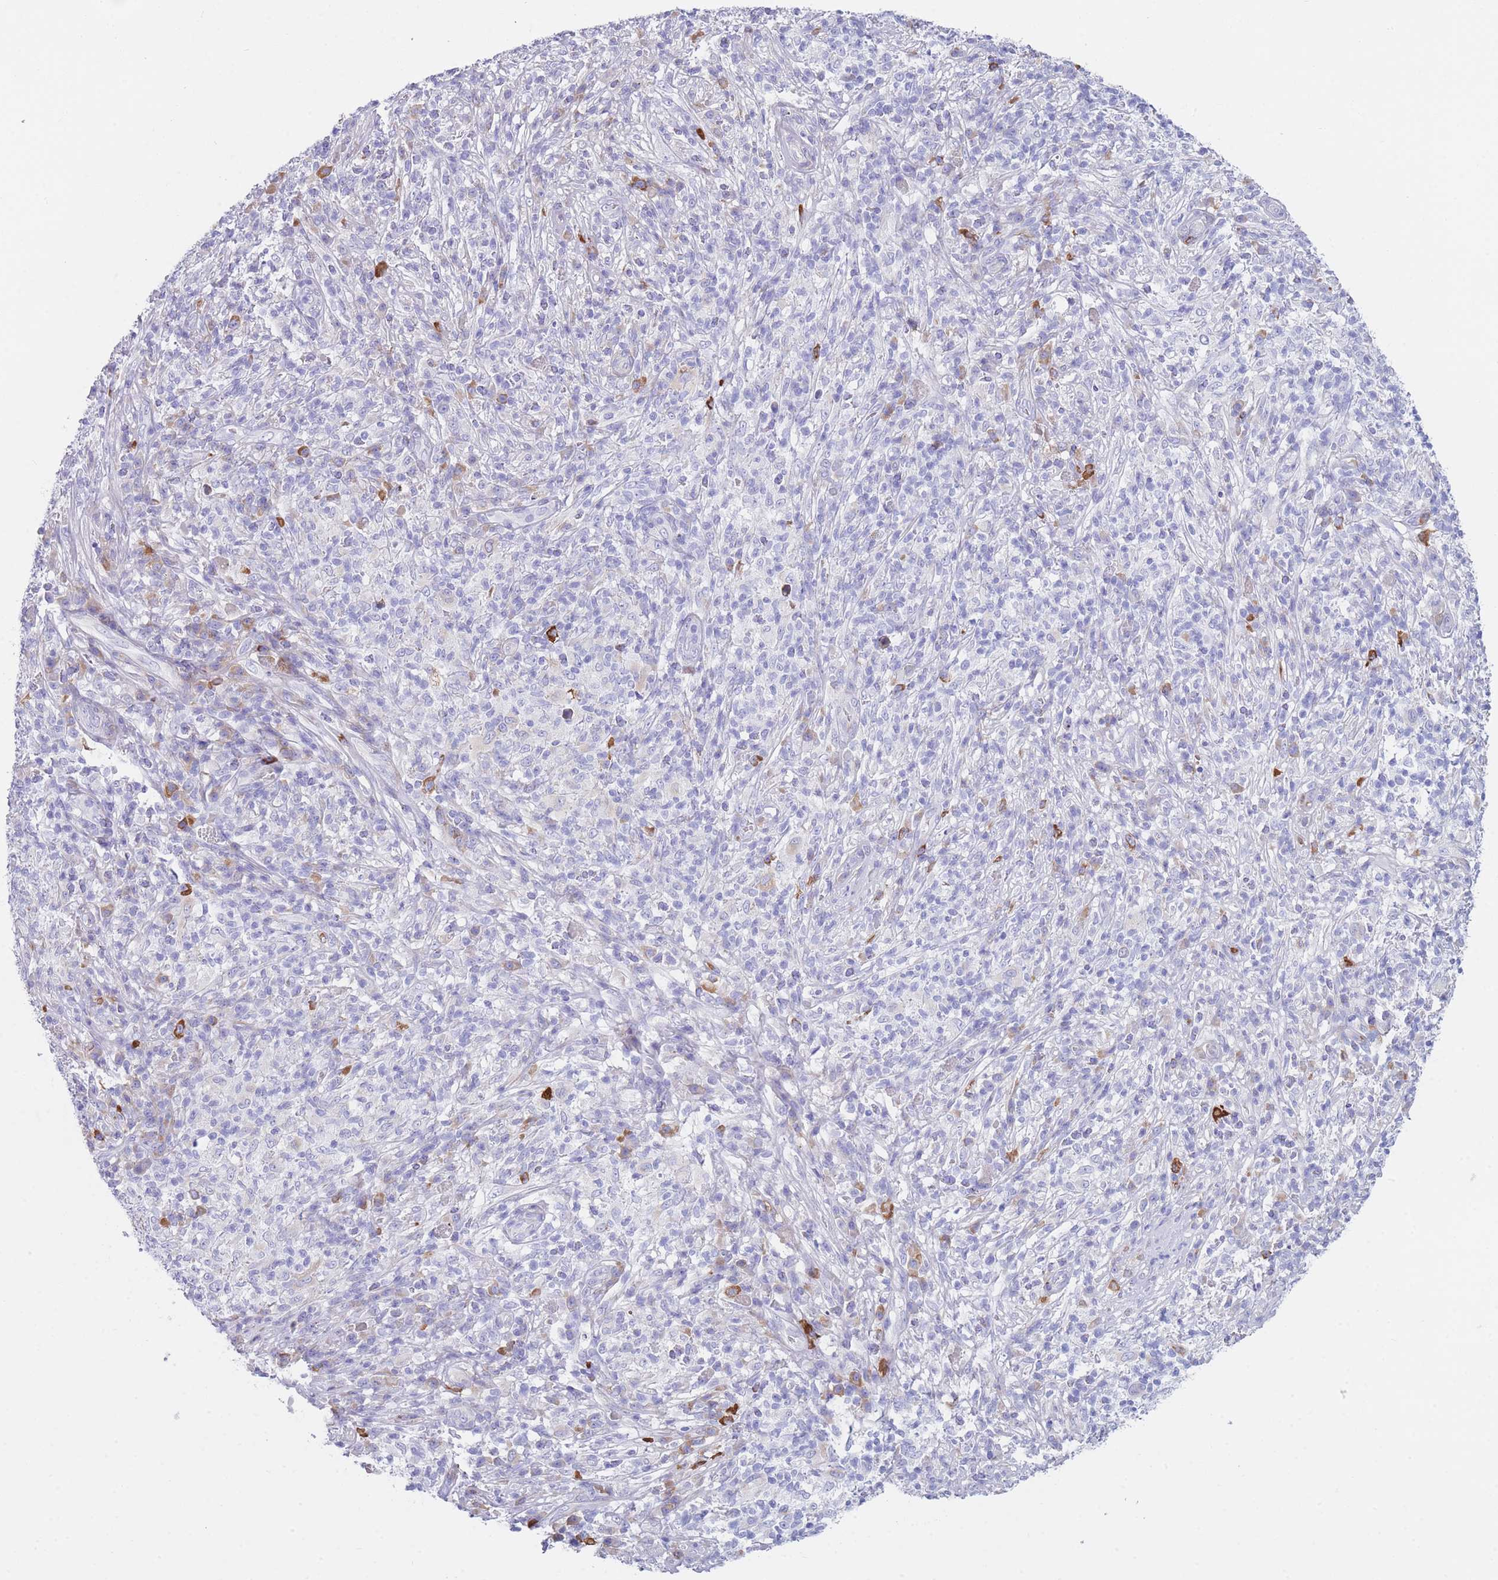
{"staining": {"intensity": "negative", "quantity": "none", "location": "none"}, "tissue": "melanoma", "cell_type": "Tumor cells", "image_type": "cancer", "snomed": [{"axis": "morphology", "description": "Malignant melanoma, NOS"}, {"axis": "topography", "description": "Skin"}], "caption": "Histopathology image shows no protein positivity in tumor cells of malignant melanoma tissue. Brightfield microscopy of IHC stained with DAB (brown) and hematoxylin (blue), captured at high magnification.", "gene": "XKR8", "patient": {"sex": "male", "age": 66}}